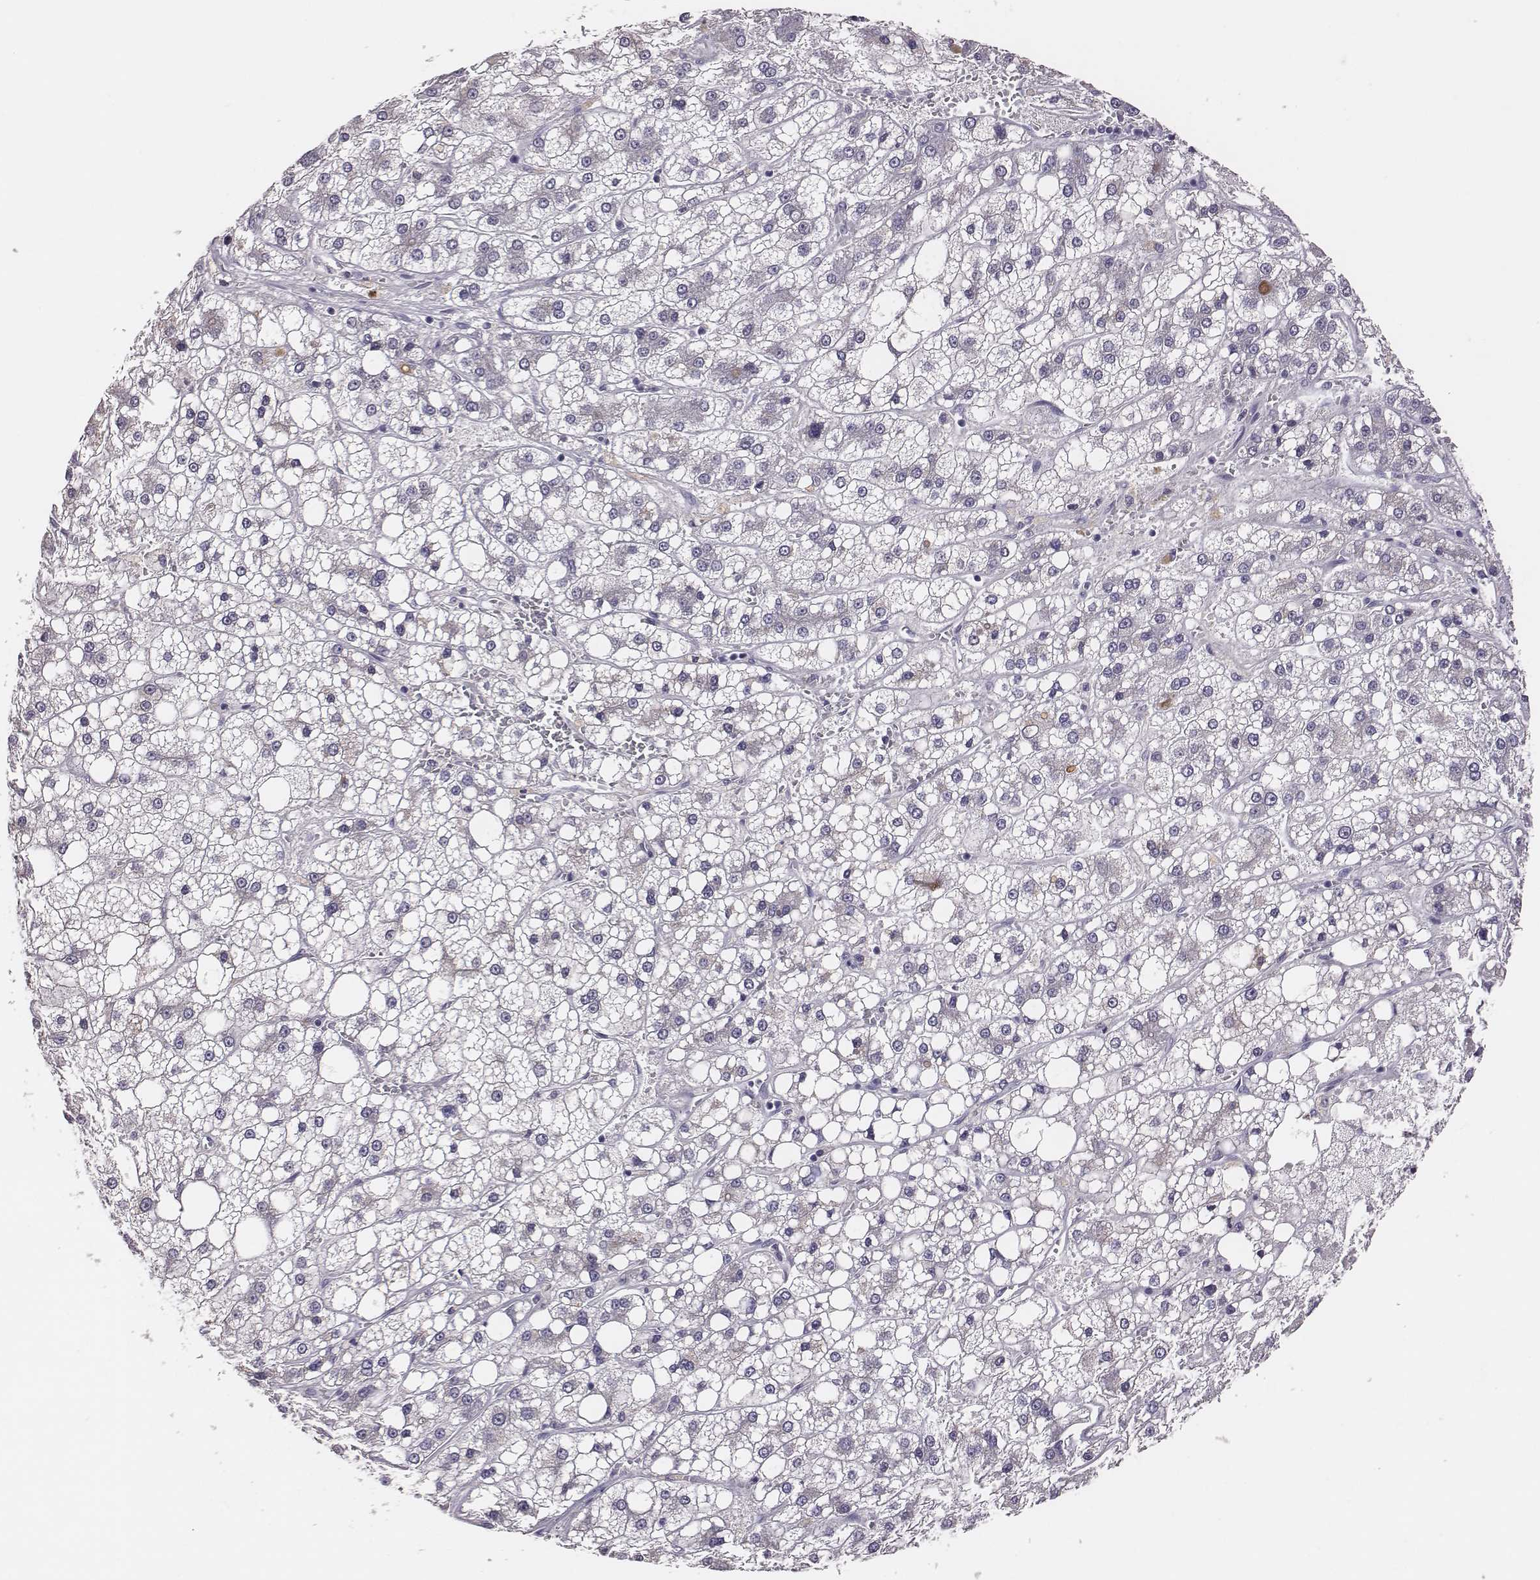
{"staining": {"intensity": "negative", "quantity": "none", "location": "none"}, "tissue": "liver cancer", "cell_type": "Tumor cells", "image_type": "cancer", "snomed": [{"axis": "morphology", "description": "Carcinoma, Hepatocellular, NOS"}, {"axis": "topography", "description": "Liver"}], "caption": "Human liver hepatocellular carcinoma stained for a protein using IHC reveals no staining in tumor cells.", "gene": "EN1", "patient": {"sex": "male", "age": 73}}